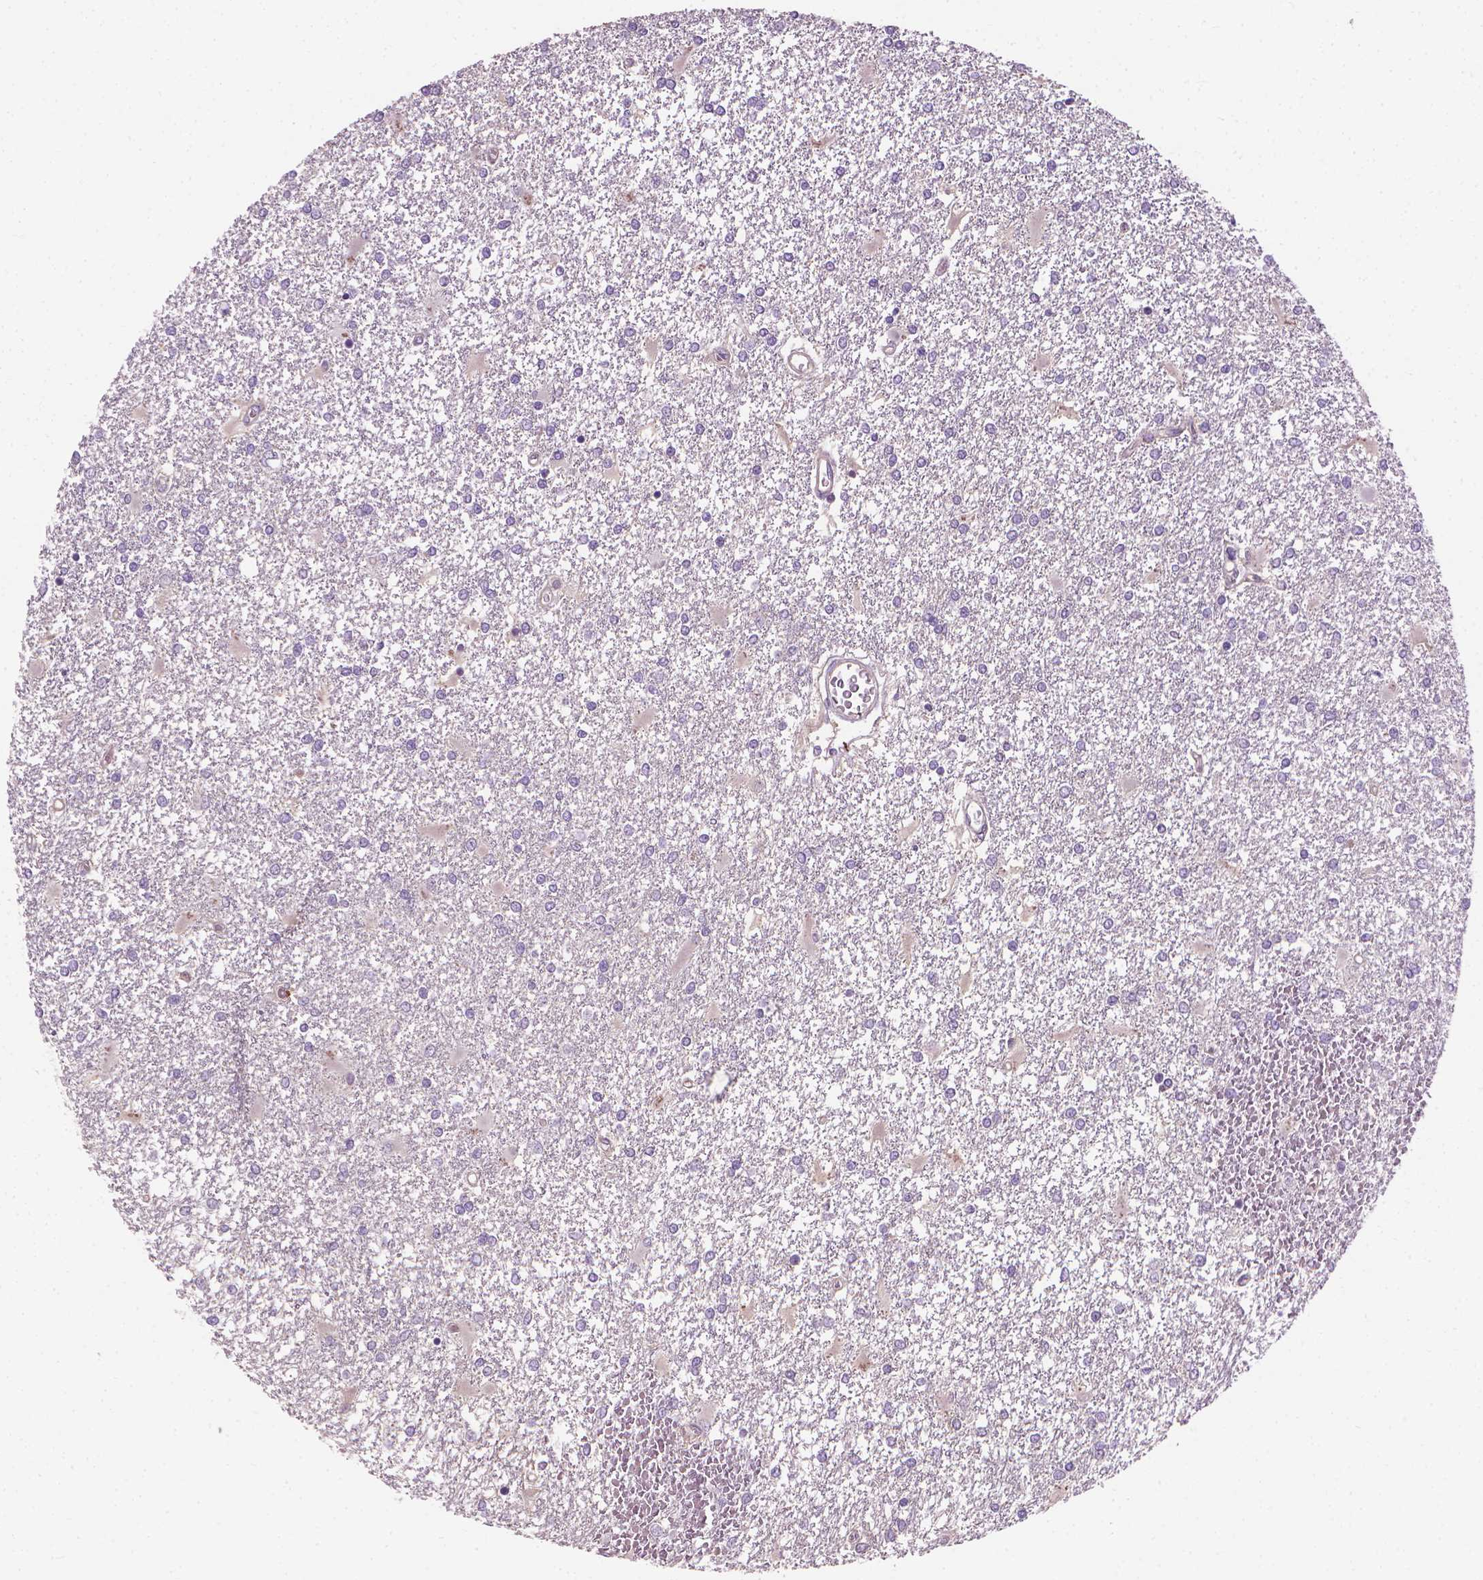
{"staining": {"intensity": "negative", "quantity": "none", "location": "none"}, "tissue": "glioma", "cell_type": "Tumor cells", "image_type": "cancer", "snomed": [{"axis": "morphology", "description": "Glioma, malignant, High grade"}, {"axis": "topography", "description": "Cerebral cortex"}], "caption": "This is a image of IHC staining of malignant high-grade glioma, which shows no positivity in tumor cells. Brightfield microscopy of immunohistochemistry (IHC) stained with DAB (brown) and hematoxylin (blue), captured at high magnification.", "gene": "RIIAD1", "patient": {"sex": "male", "age": 79}}